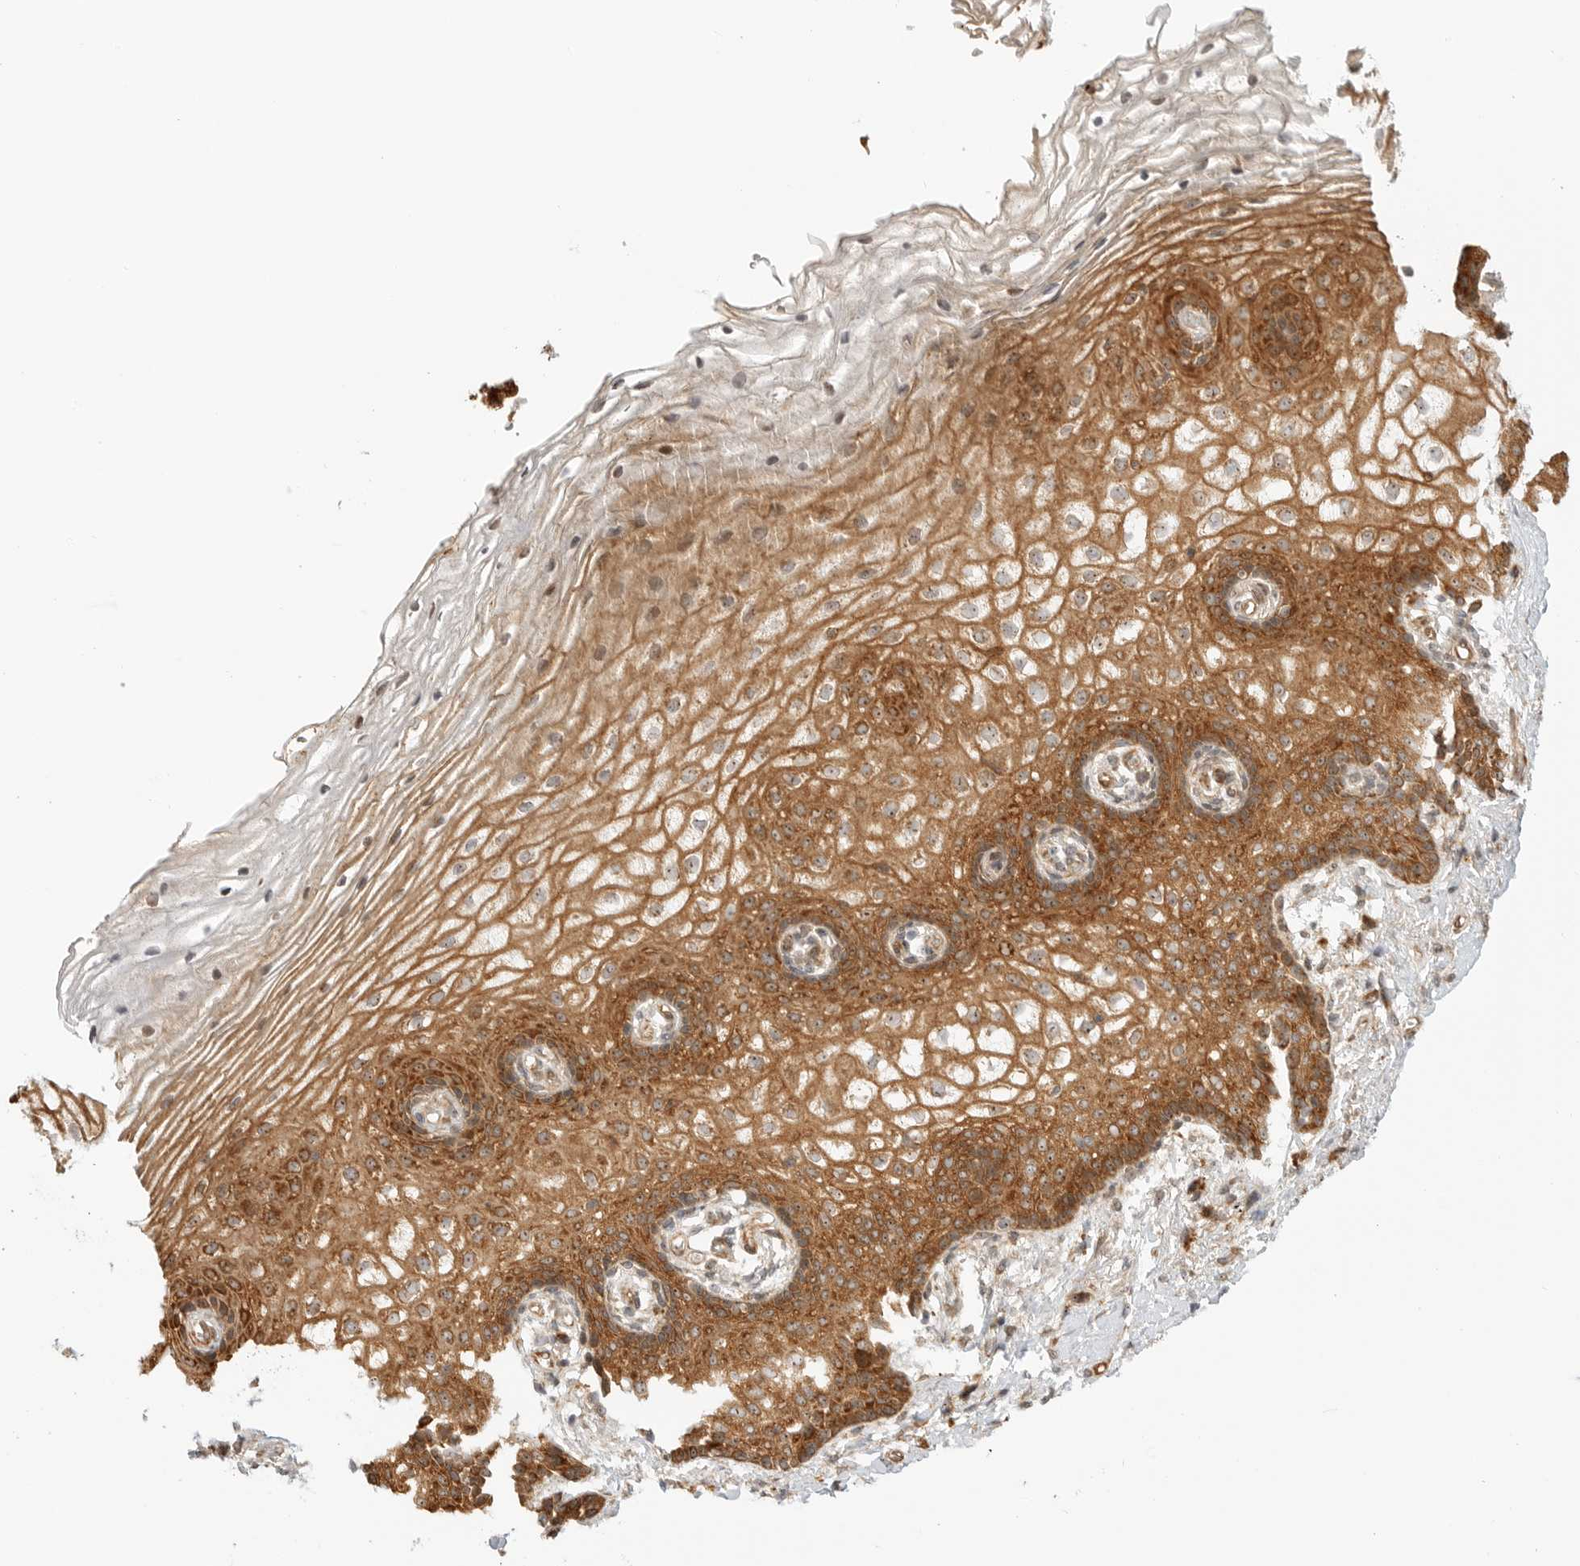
{"staining": {"intensity": "strong", "quantity": ">75%", "location": "cytoplasmic/membranous"}, "tissue": "vagina", "cell_type": "Squamous epithelial cells", "image_type": "normal", "snomed": [{"axis": "morphology", "description": "Normal tissue, NOS"}, {"axis": "topography", "description": "Vagina"}], "caption": "High-power microscopy captured an immunohistochemistry (IHC) micrograph of benign vagina, revealing strong cytoplasmic/membranous staining in approximately >75% of squamous epithelial cells. (Brightfield microscopy of DAB IHC at high magnification).", "gene": "DSCC1", "patient": {"sex": "female", "age": 60}}